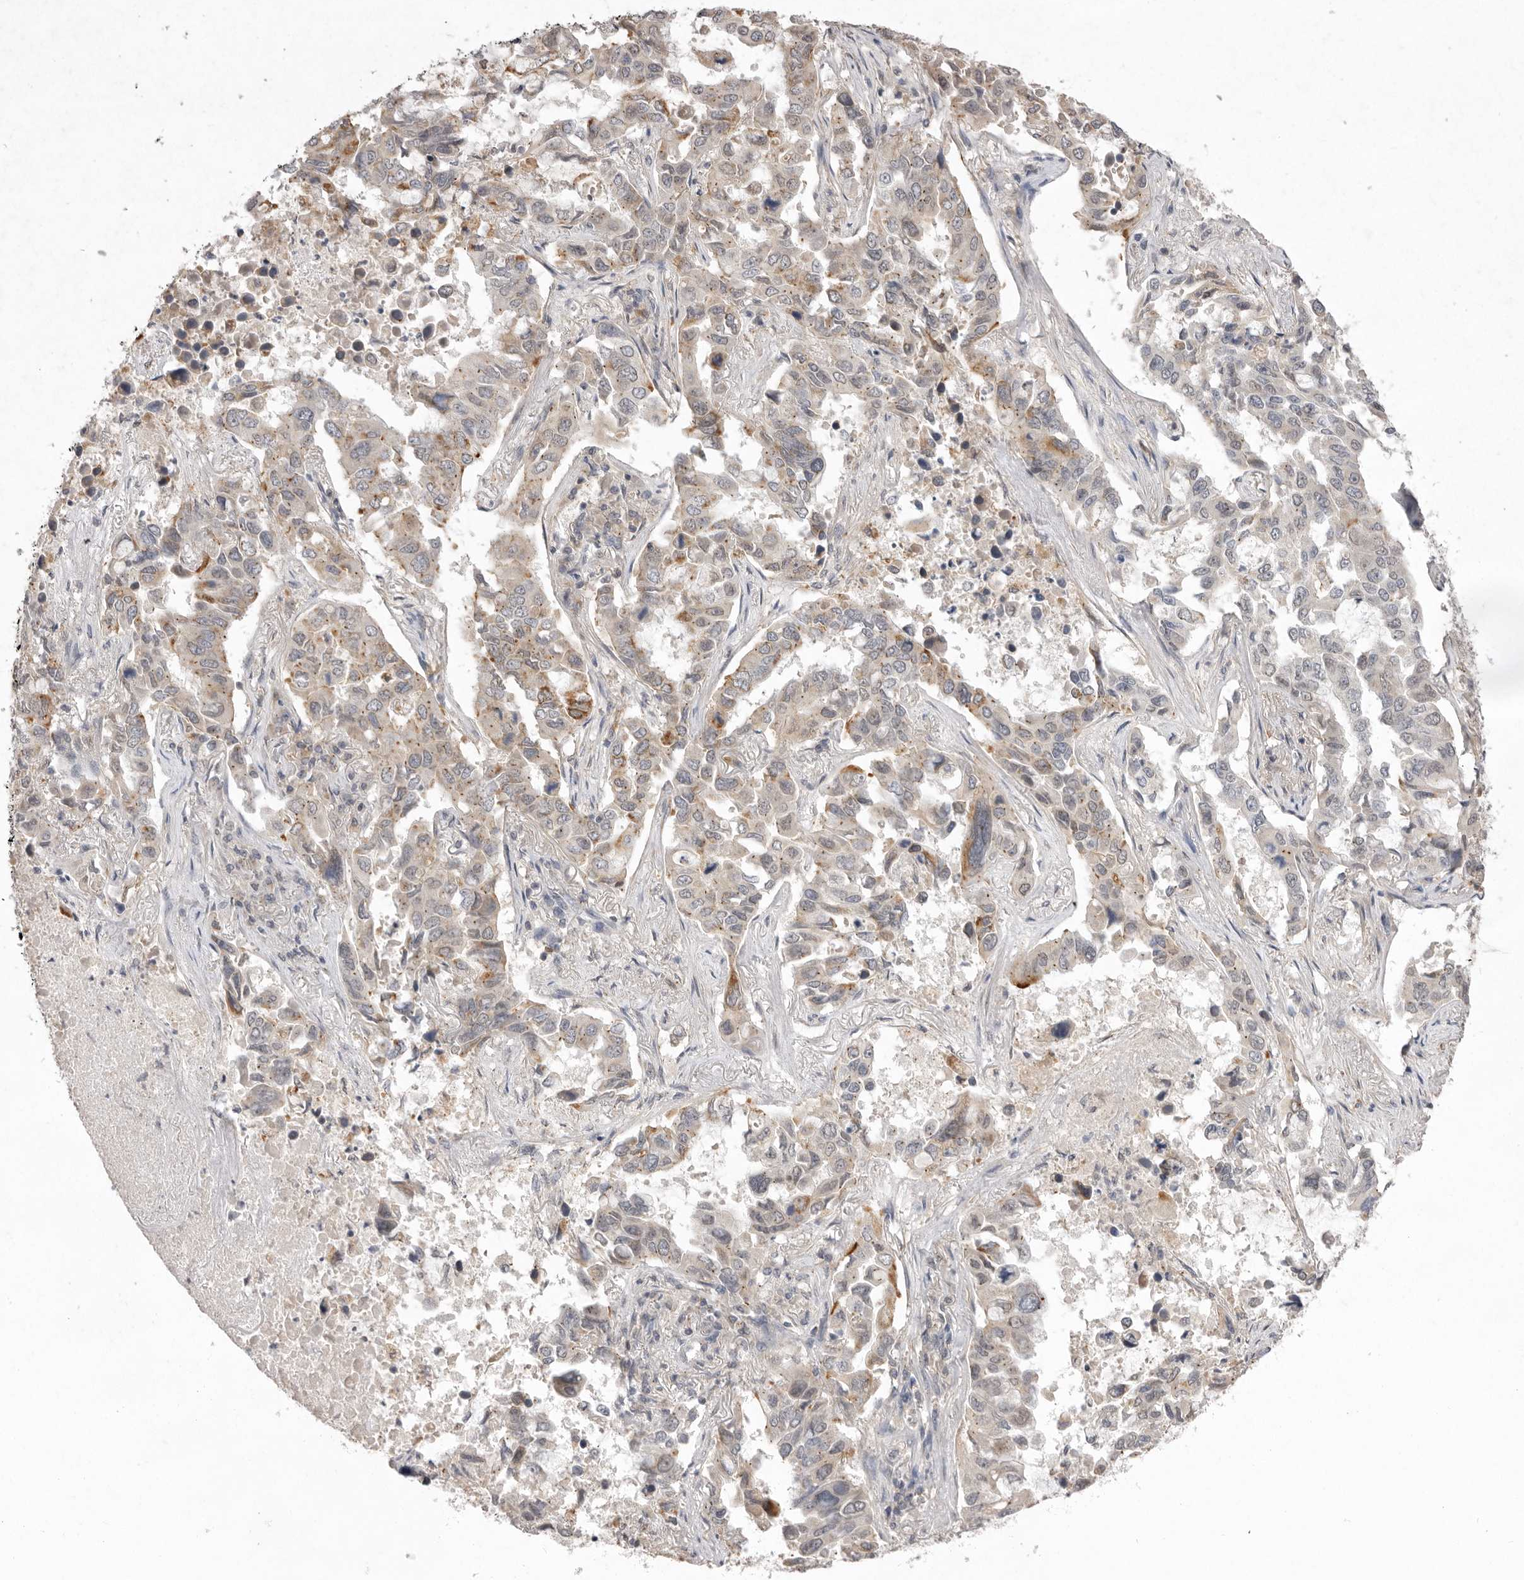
{"staining": {"intensity": "moderate", "quantity": "<25%", "location": "cytoplasmic/membranous"}, "tissue": "lung cancer", "cell_type": "Tumor cells", "image_type": "cancer", "snomed": [{"axis": "morphology", "description": "Adenocarcinoma, NOS"}, {"axis": "topography", "description": "Lung"}], "caption": "Tumor cells show low levels of moderate cytoplasmic/membranous expression in approximately <25% of cells in lung cancer. The staining was performed using DAB, with brown indicating positive protein expression. Nuclei are stained blue with hematoxylin.", "gene": "TLR3", "patient": {"sex": "male", "age": 64}}